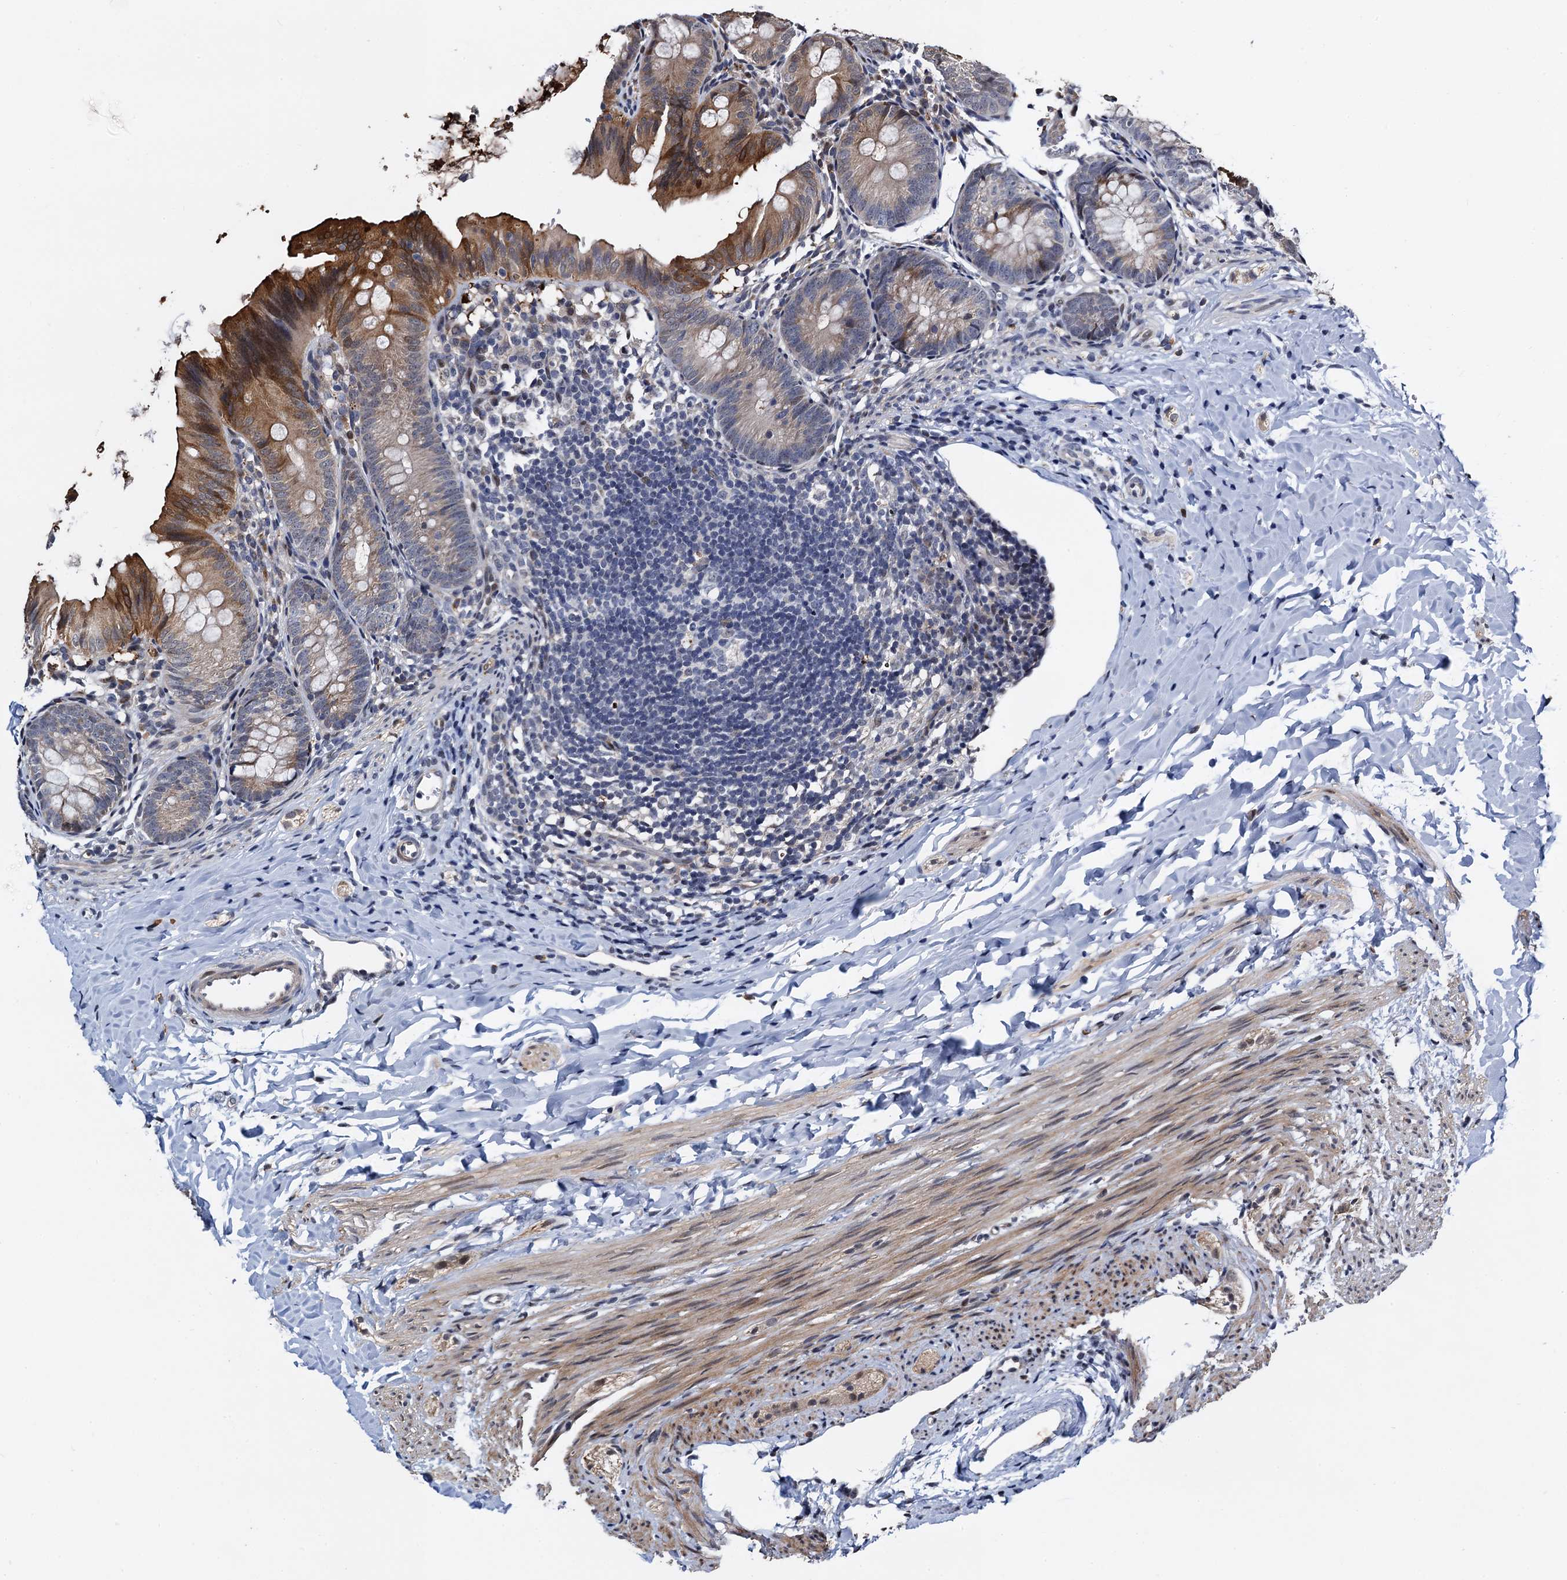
{"staining": {"intensity": "moderate", "quantity": "25%-75%", "location": "cytoplasmic/membranous,nuclear"}, "tissue": "appendix", "cell_type": "Glandular cells", "image_type": "normal", "snomed": [{"axis": "morphology", "description": "Normal tissue, NOS"}, {"axis": "topography", "description": "Appendix"}], "caption": "Immunohistochemistry image of unremarkable appendix: appendix stained using IHC shows medium levels of moderate protein expression localized specifically in the cytoplasmic/membranous,nuclear of glandular cells, appearing as a cytoplasmic/membranous,nuclear brown color.", "gene": "FAM222A", "patient": {"sex": "male", "age": 1}}